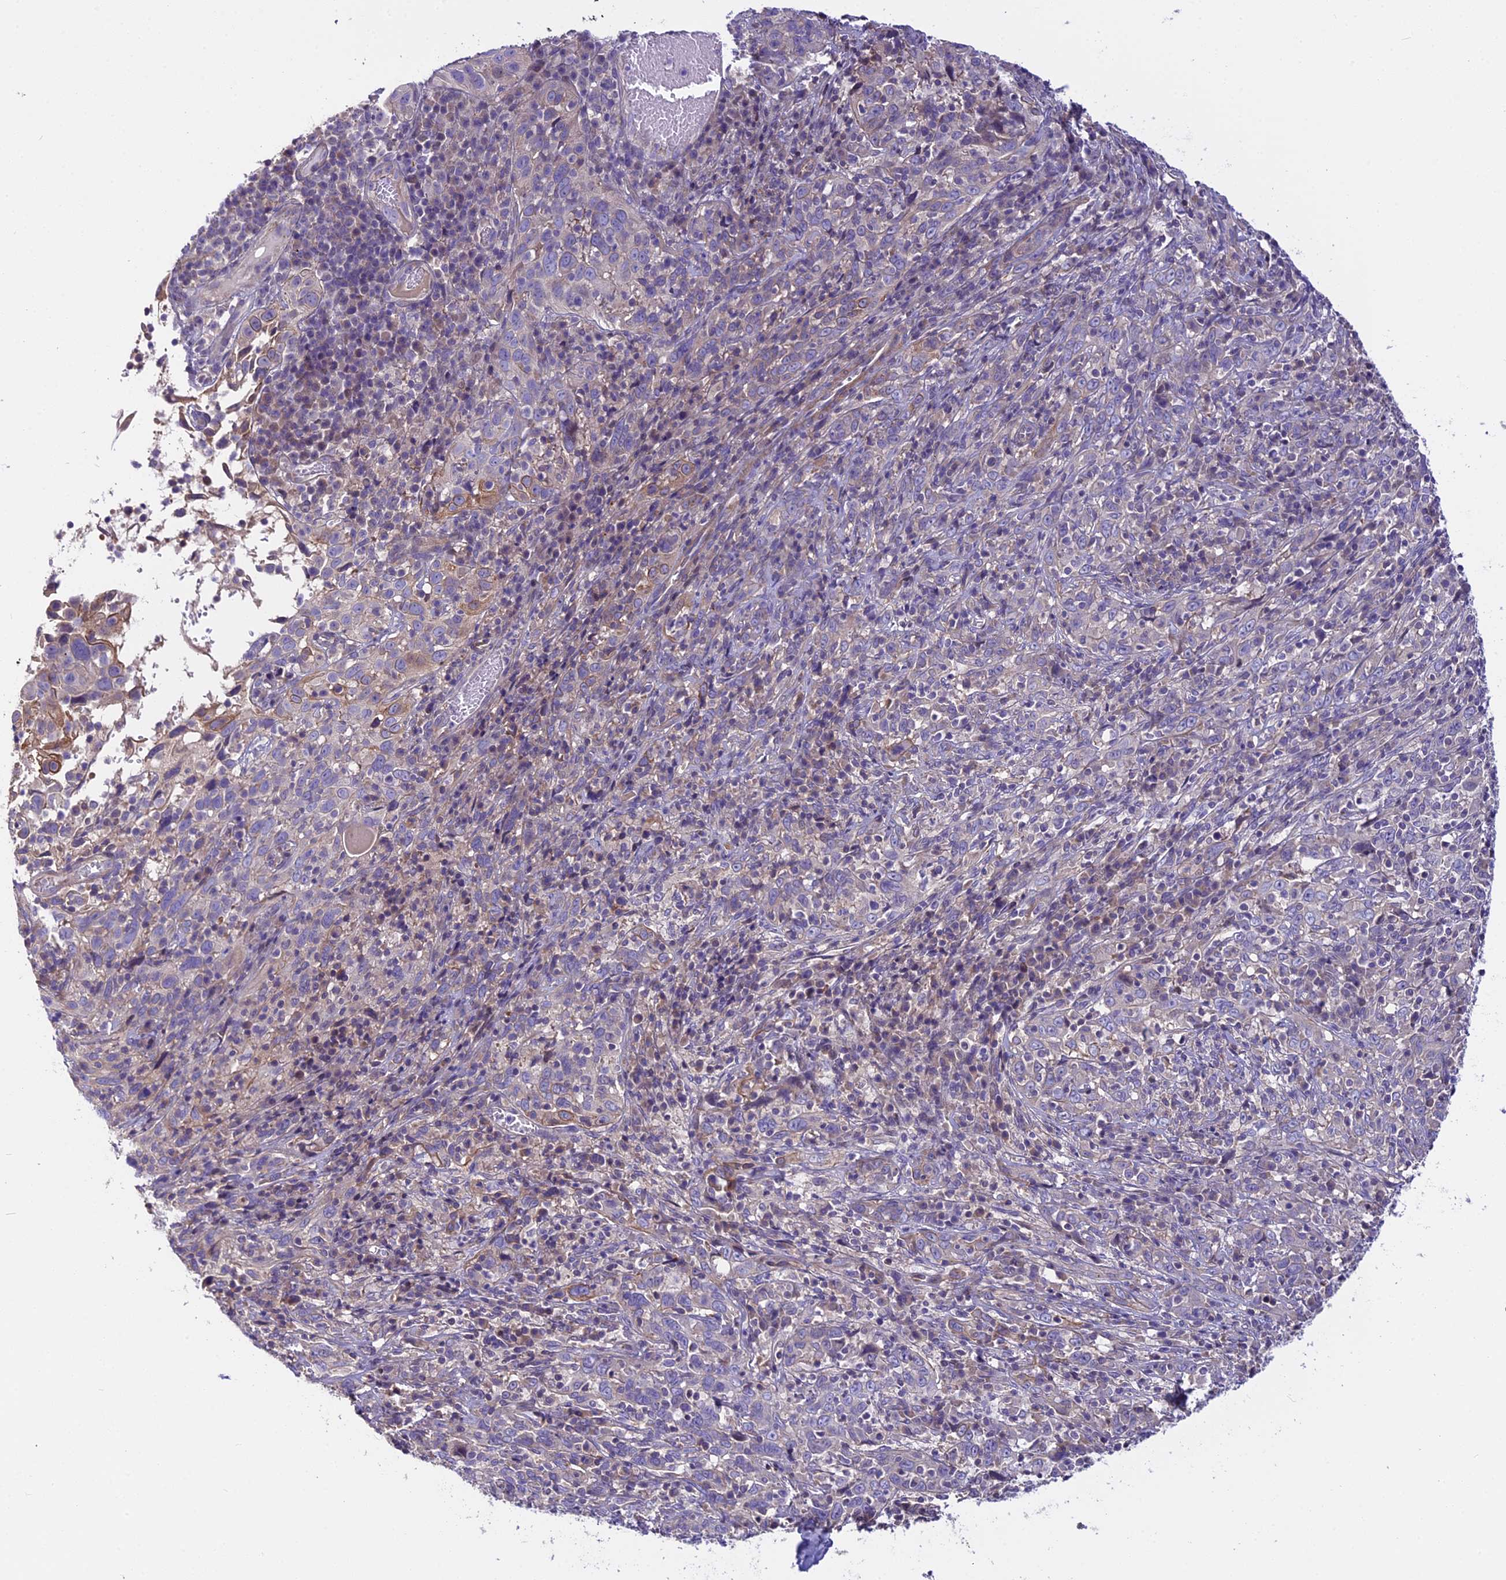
{"staining": {"intensity": "moderate", "quantity": "<25%", "location": "cytoplasmic/membranous"}, "tissue": "cervical cancer", "cell_type": "Tumor cells", "image_type": "cancer", "snomed": [{"axis": "morphology", "description": "Squamous cell carcinoma, NOS"}, {"axis": "topography", "description": "Cervix"}], "caption": "The image shows immunohistochemical staining of cervical squamous cell carcinoma. There is moderate cytoplasmic/membranous staining is seen in about <25% of tumor cells.", "gene": "FAM98C", "patient": {"sex": "female", "age": 46}}